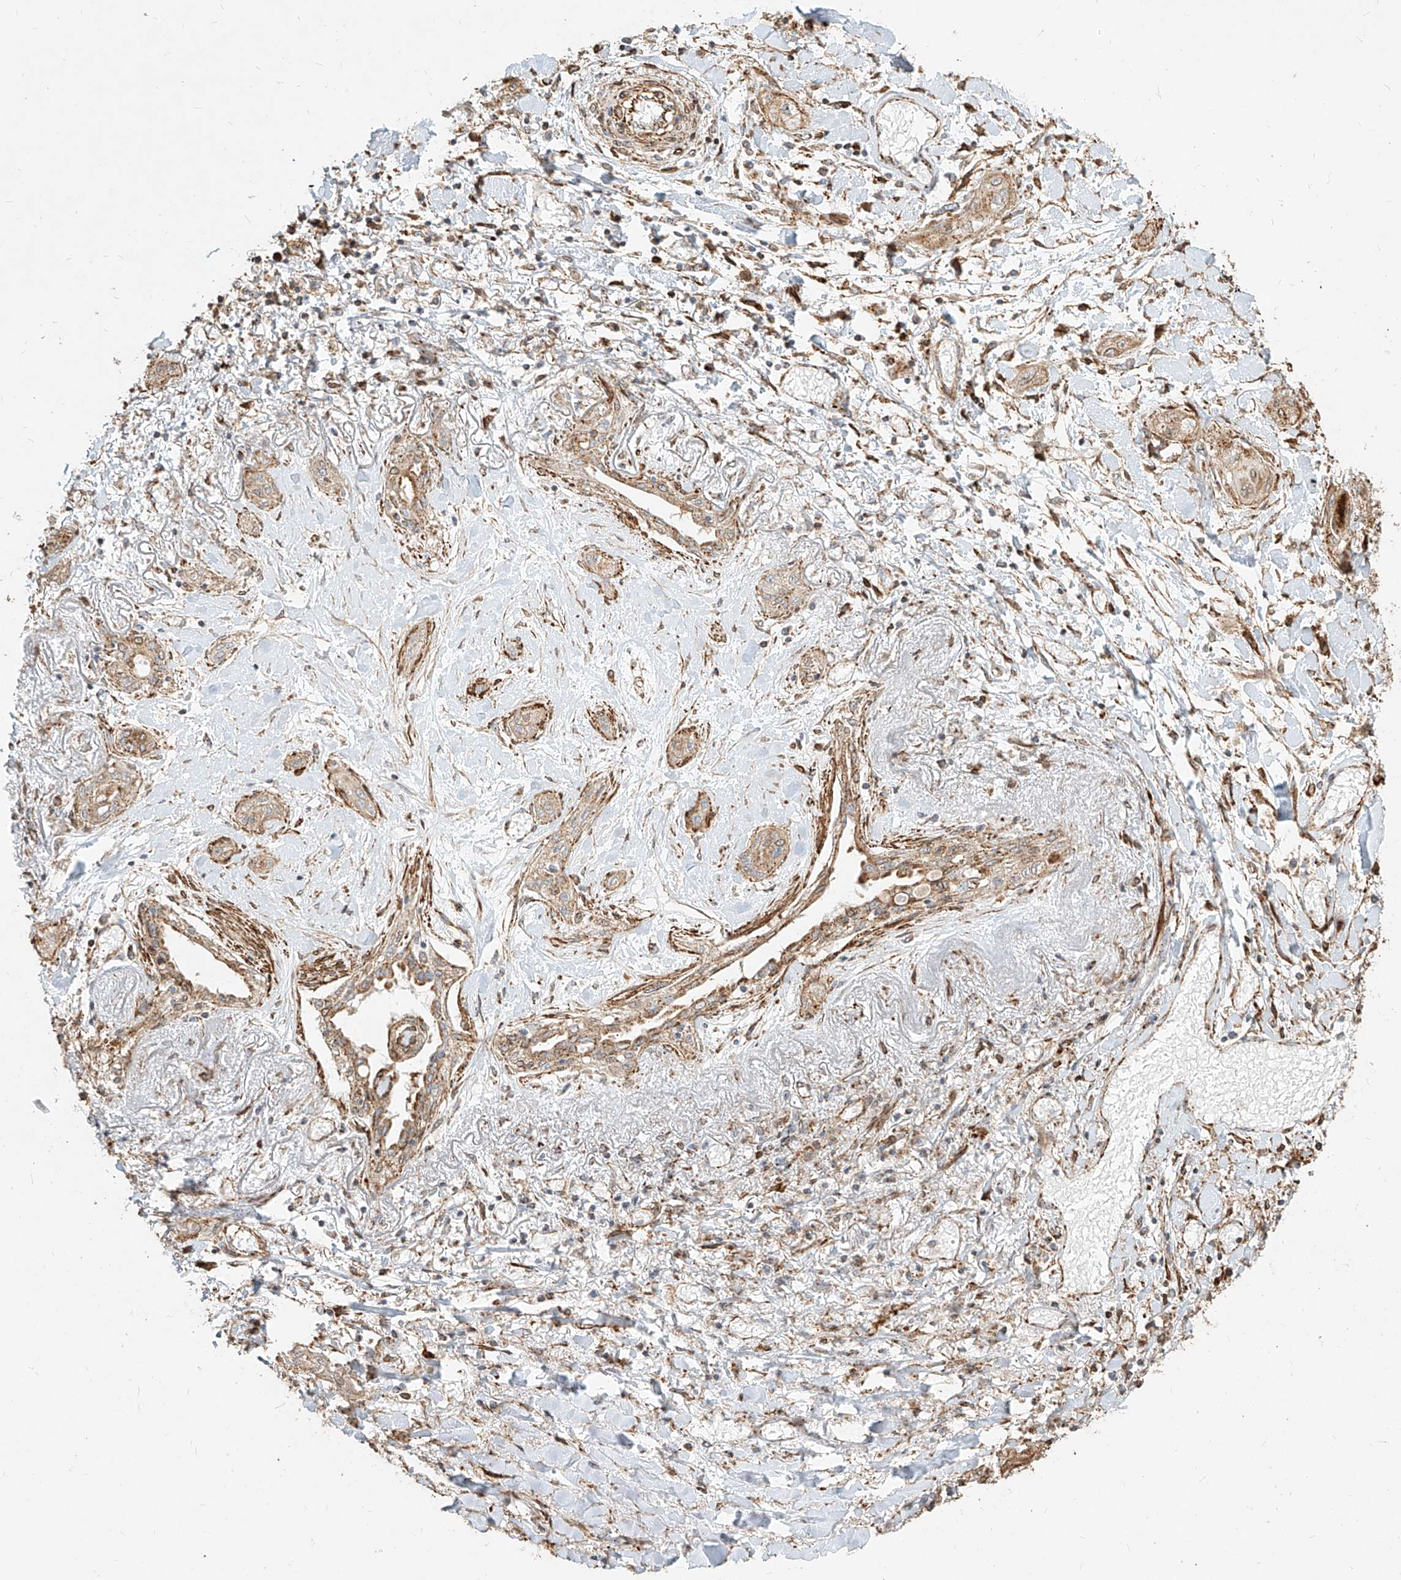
{"staining": {"intensity": "weak", "quantity": ">75%", "location": "cytoplasmic/membranous"}, "tissue": "lung cancer", "cell_type": "Tumor cells", "image_type": "cancer", "snomed": [{"axis": "morphology", "description": "Squamous cell carcinoma, NOS"}, {"axis": "topography", "description": "Lung"}], "caption": "Immunohistochemistry (IHC) of human lung squamous cell carcinoma shows low levels of weak cytoplasmic/membranous positivity in approximately >75% of tumor cells. Using DAB (3,3'-diaminobenzidine) (brown) and hematoxylin (blue) stains, captured at high magnification using brightfield microscopy.", "gene": "MTX2", "patient": {"sex": "female", "age": 47}}